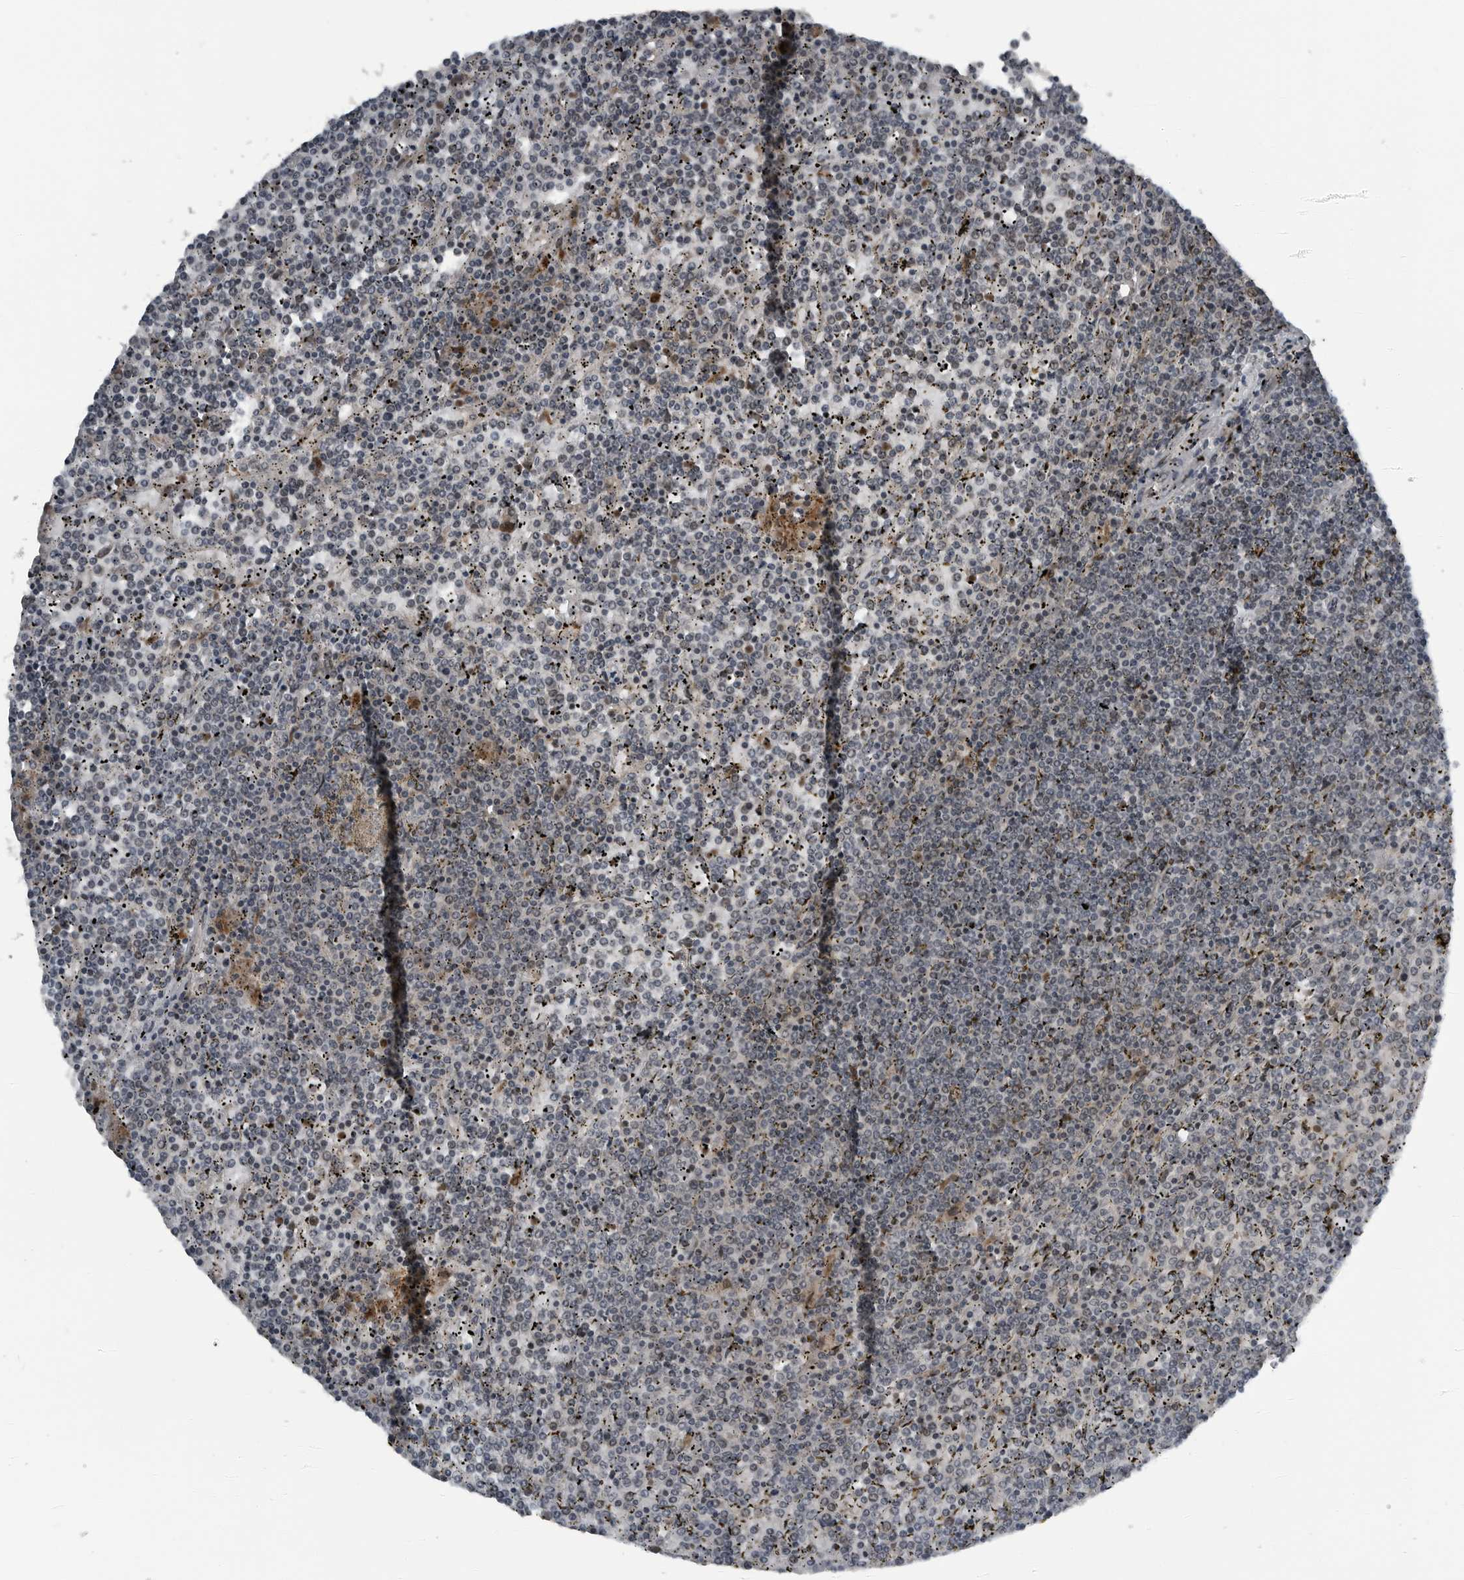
{"staining": {"intensity": "negative", "quantity": "none", "location": "none"}, "tissue": "lymphoma", "cell_type": "Tumor cells", "image_type": "cancer", "snomed": [{"axis": "morphology", "description": "Malignant lymphoma, non-Hodgkin's type, Low grade"}, {"axis": "topography", "description": "Spleen"}], "caption": "Immunohistochemistry (IHC) of lymphoma reveals no expression in tumor cells.", "gene": "GAK", "patient": {"sex": "female", "age": 19}}